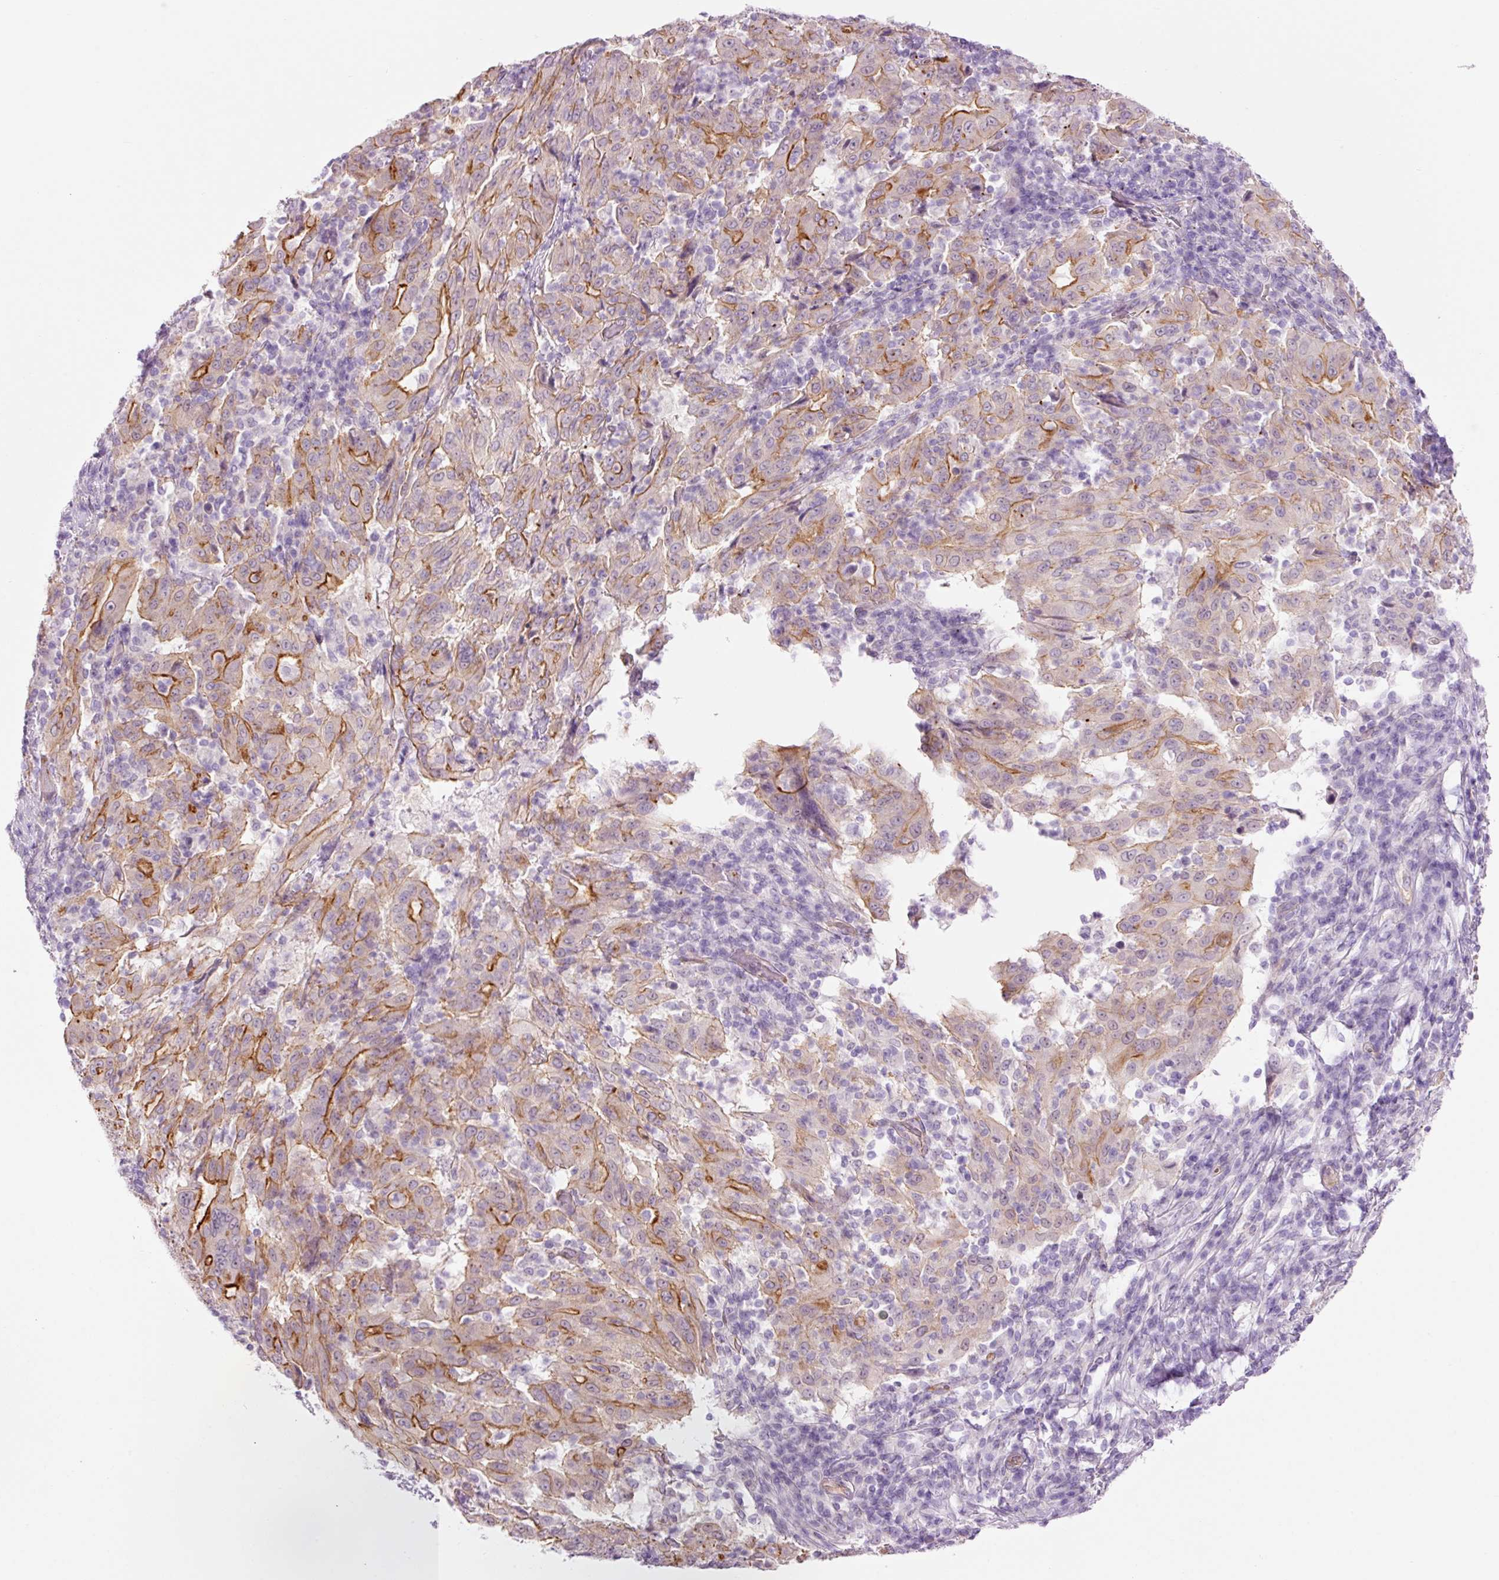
{"staining": {"intensity": "moderate", "quantity": "25%-75%", "location": "cytoplasmic/membranous"}, "tissue": "pancreatic cancer", "cell_type": "Tumor cells", "image_type": "cancer", "snomed": [{"axis": "morphology", "description": "Adenocarcinoma, NOS"}, {"axis": "topography", "description": "Pancreas"}], "caption": "Pancreatic cancer stained for a protein (brown) displays moderate cytoplasmic/membranous positive expression in about 25%-75% of tumor cells.", "gene": "HSPA4L", "patient": {"sex": "male", "age": 63}}